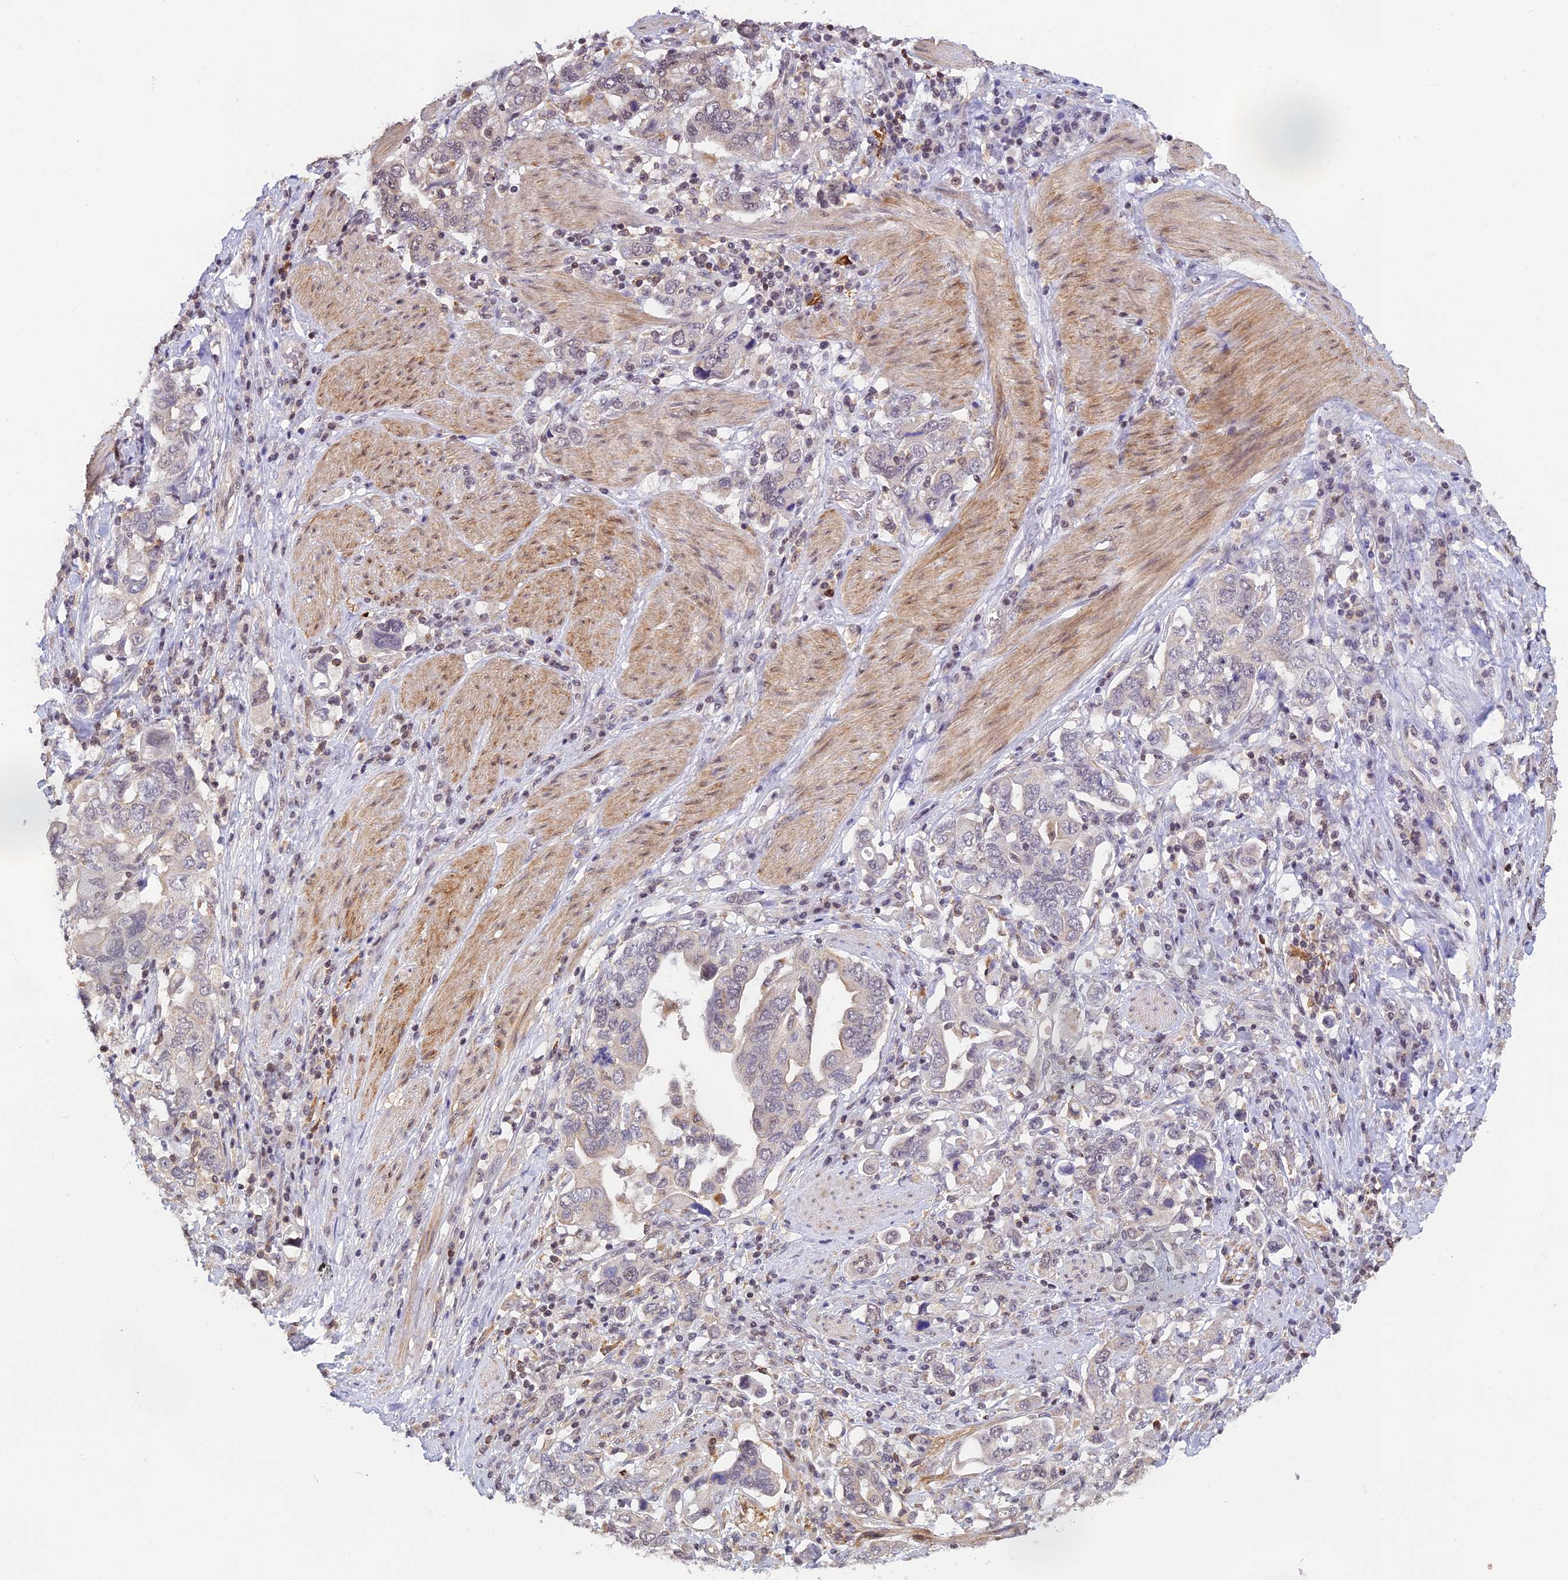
{"staining": {"intensity": "negative", "quantity": "none", "location": "none"}, "tissue": "stomach cancer", "cell_type": "Tumor cells", "image_type": "cancer", "snomed": [{"axis": "morphology", "description": "Adenocarcinoma, NOS"}, {"axis": "topography", "description": "Stomach, upper"}, {"axis": "topography", "description": "Stomach"}], "caption": "Protein analysis of stomach cancer (adenocarcinoma) displays no significant positivity in tumor cells.", "gene": "THAP11", "patient": {"sex": "male", "age": 62}}